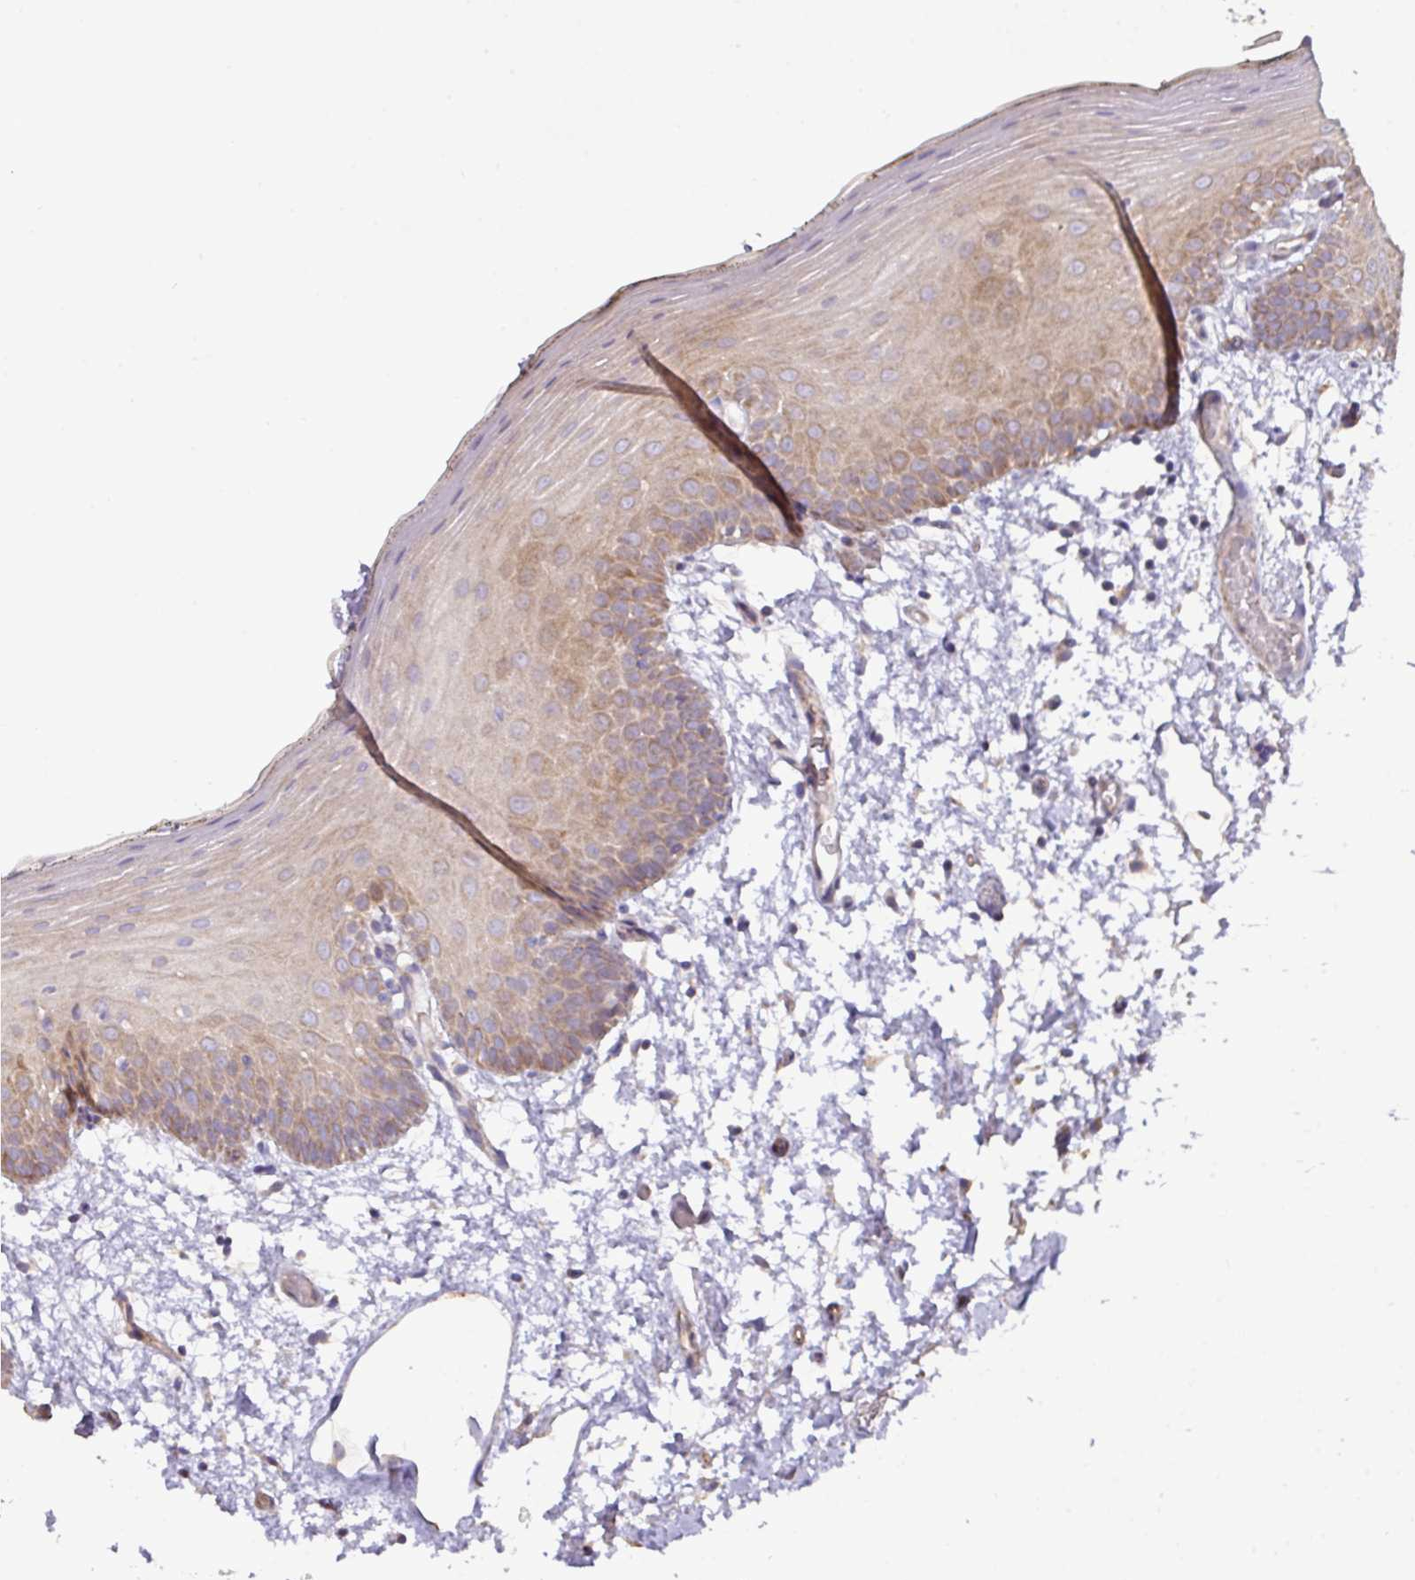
{"staining": {"intensity": "moderate", "quantity": "25%-75%", "location": "cytoplasmic/membranous"}, "tissue": "oral mucosa", "cell_type": "Squamous epithelial cells", "image_type": "normal", "snomed": [{"axis": "morphology", "description": "Normal tissue, NOS"}, {"axis": "morphology", "description": "Squamous cell carcinoma, NOS"}, {"axis": "topography", "description": "Oral tissue"}, {"axis": "topography", "description": "Head-Neck"}], "caption": "Protein analysis of unremarkable oral mucosa exhibits moderate cytoplasmic/membranous positivity in approximately 25%-75% of squamous epithelial cells. (IHC, brightfield microscopy, high magnification).", "gene": "MRRF", "patient": {"sex": "female", "age": 81}}